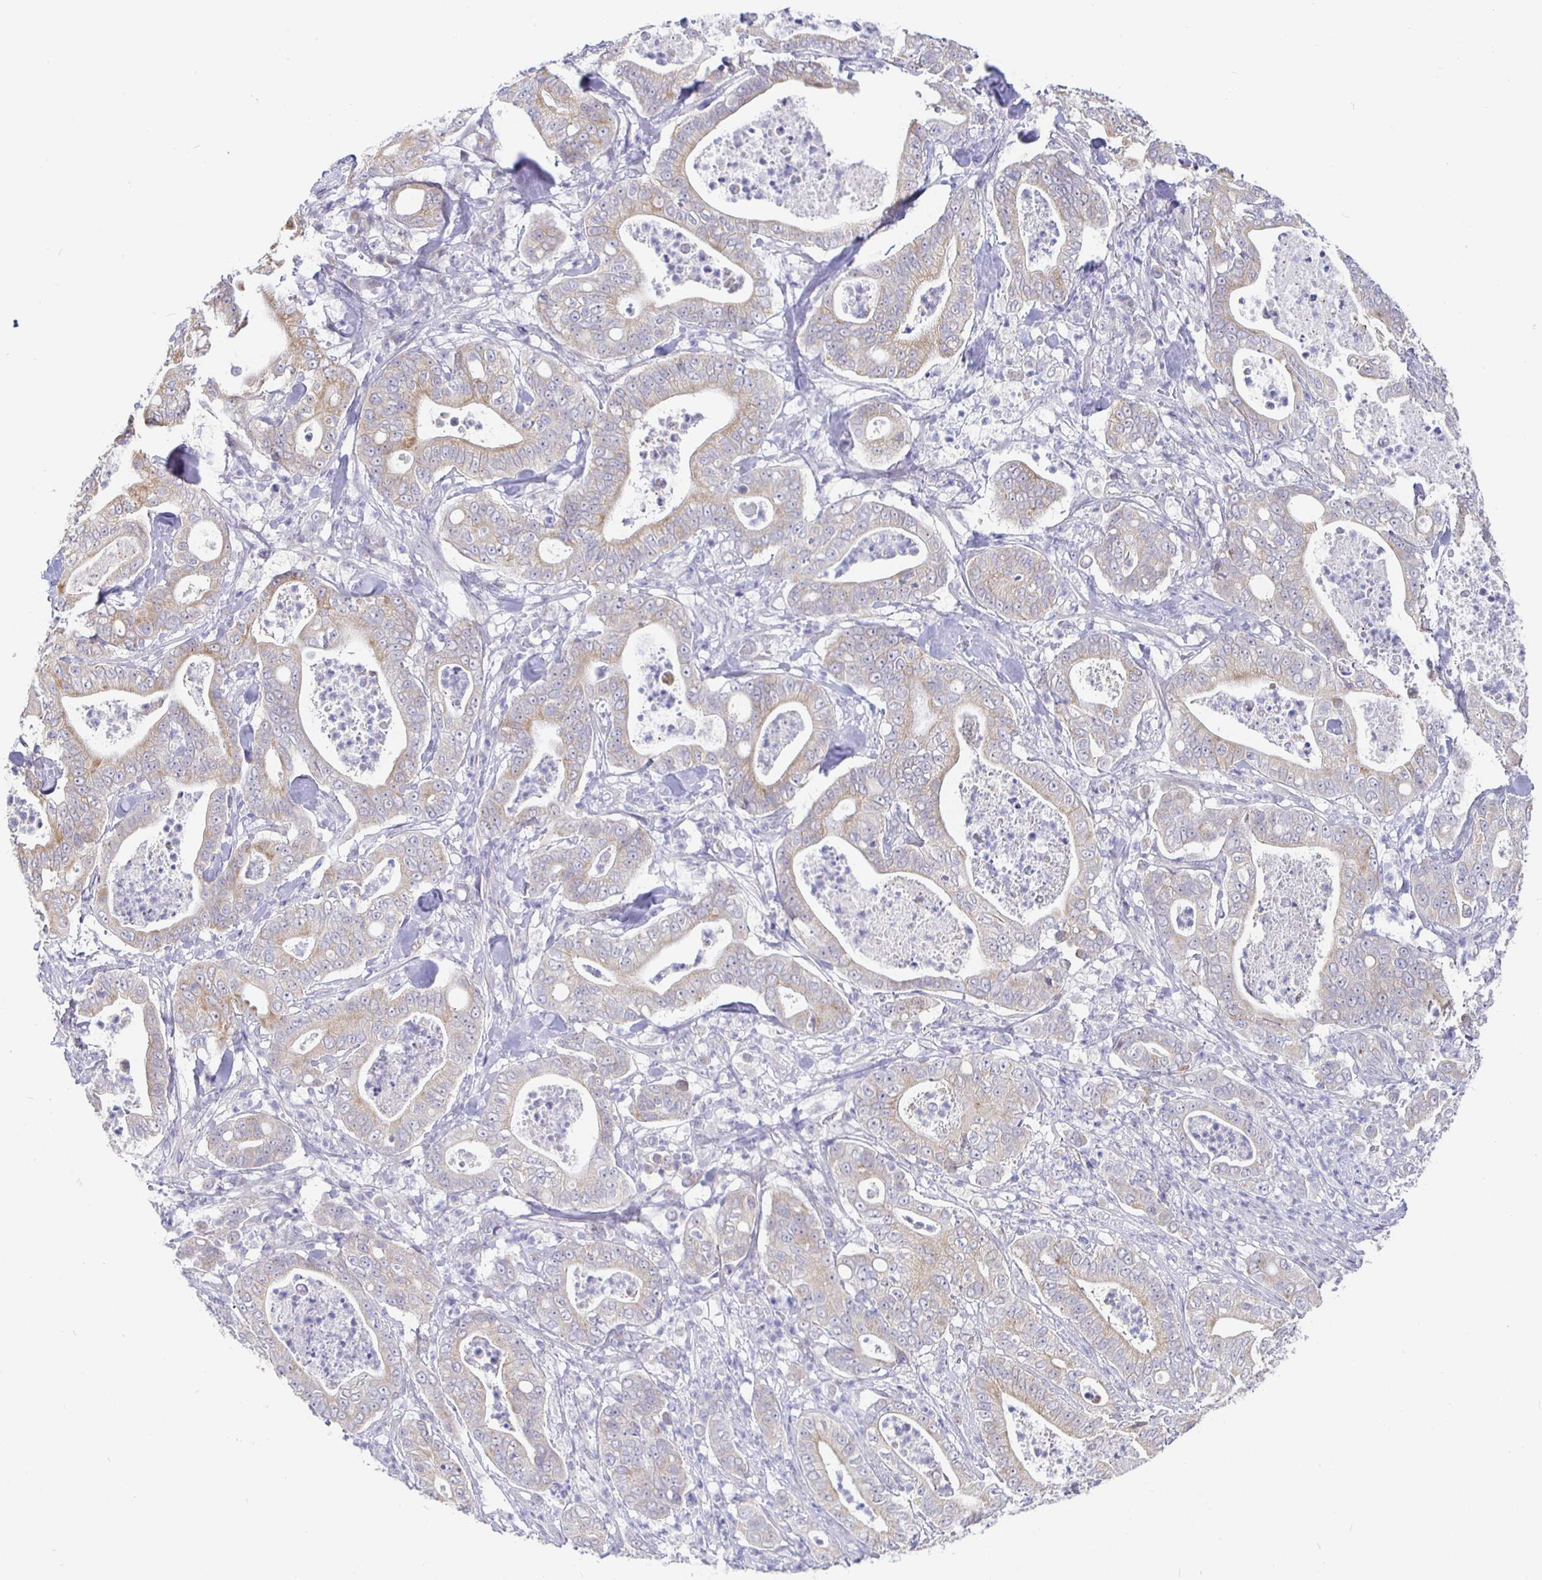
{"staining": {"intensity": "weak", "quantity": "25%-75%", "location": "cytoplasmic/membranous"}, "tissue": "pancreatic cancer", "cell_type": "Tumor cells", "image_type": "cancer", "snomed": [{"axis": "morphology", "description": "Adenocarcinoma, NOS"}, {"axis": "topography", "description": "Pancreas"}], "caption": "Weak cytoplasmic/membranous protein expression is seen in approximately 25%-75% of tumor cells in pancreatic cancer (adenocarcinoma). (brown staining indicates protein expression, while blue staining denotes nuclei).", "gene": "CIT", "patient": {"sex": "male", "age": 71}}